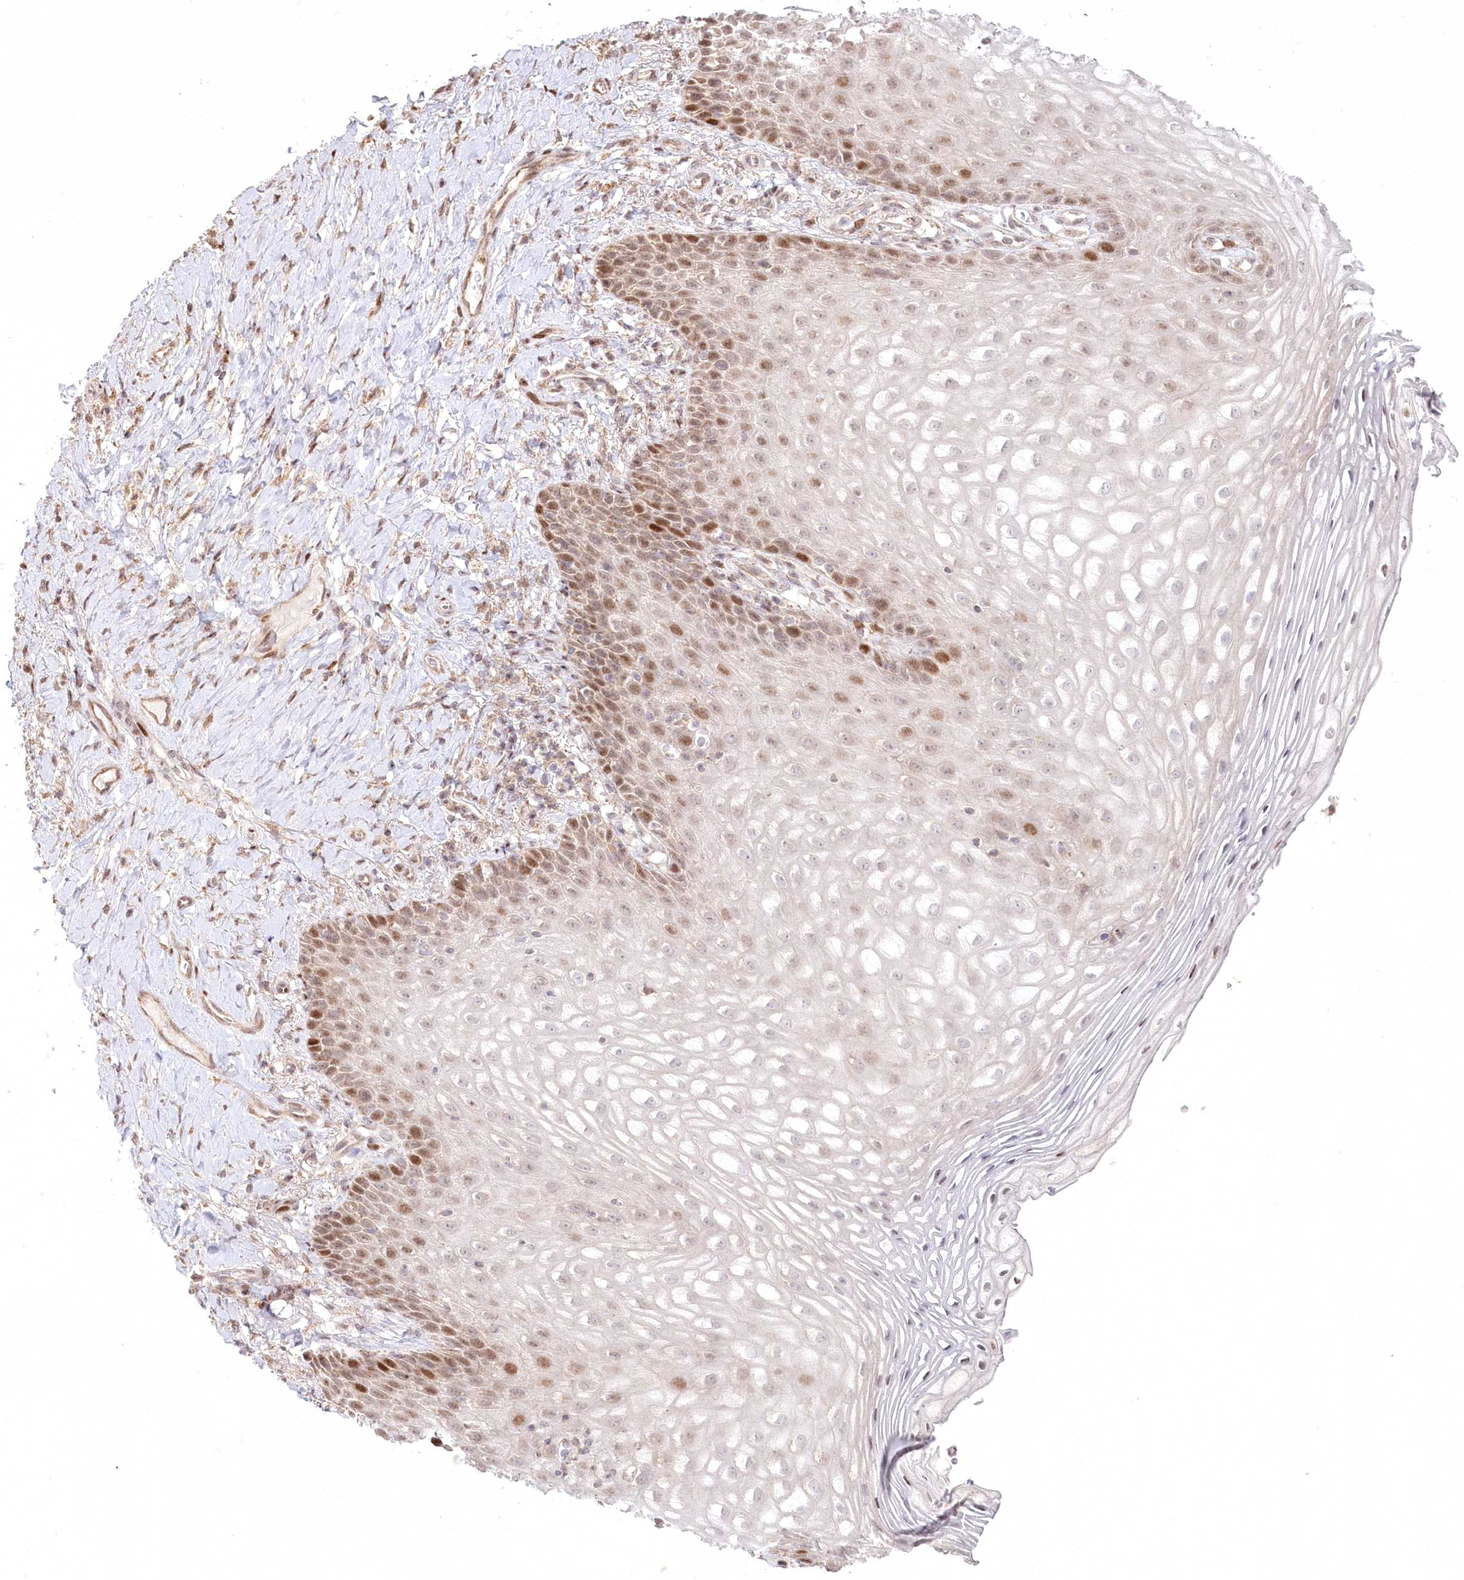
{"staining": {"intensity": "moderate", "quantity": "25%-75%", "location": "nuclear"}, "tissue": "vagina", "cell_type": "Squamous epithelial cells", "image_type": "normal", "snomed": [{"axis": "morphology", "description": "Normal tissue, NOS"}, {"axis": "topography", "description": "Vagina"}], "caption": "Squamous epithelial cells display medium levels of moderate nuclear staining in approximately 25%-75% of cells in benign human vagina. (DAB = brown stain, brightfield microscopy at high magnification).", "gene": "PYURF", "patient": {"sex": "female", "age": 60}}